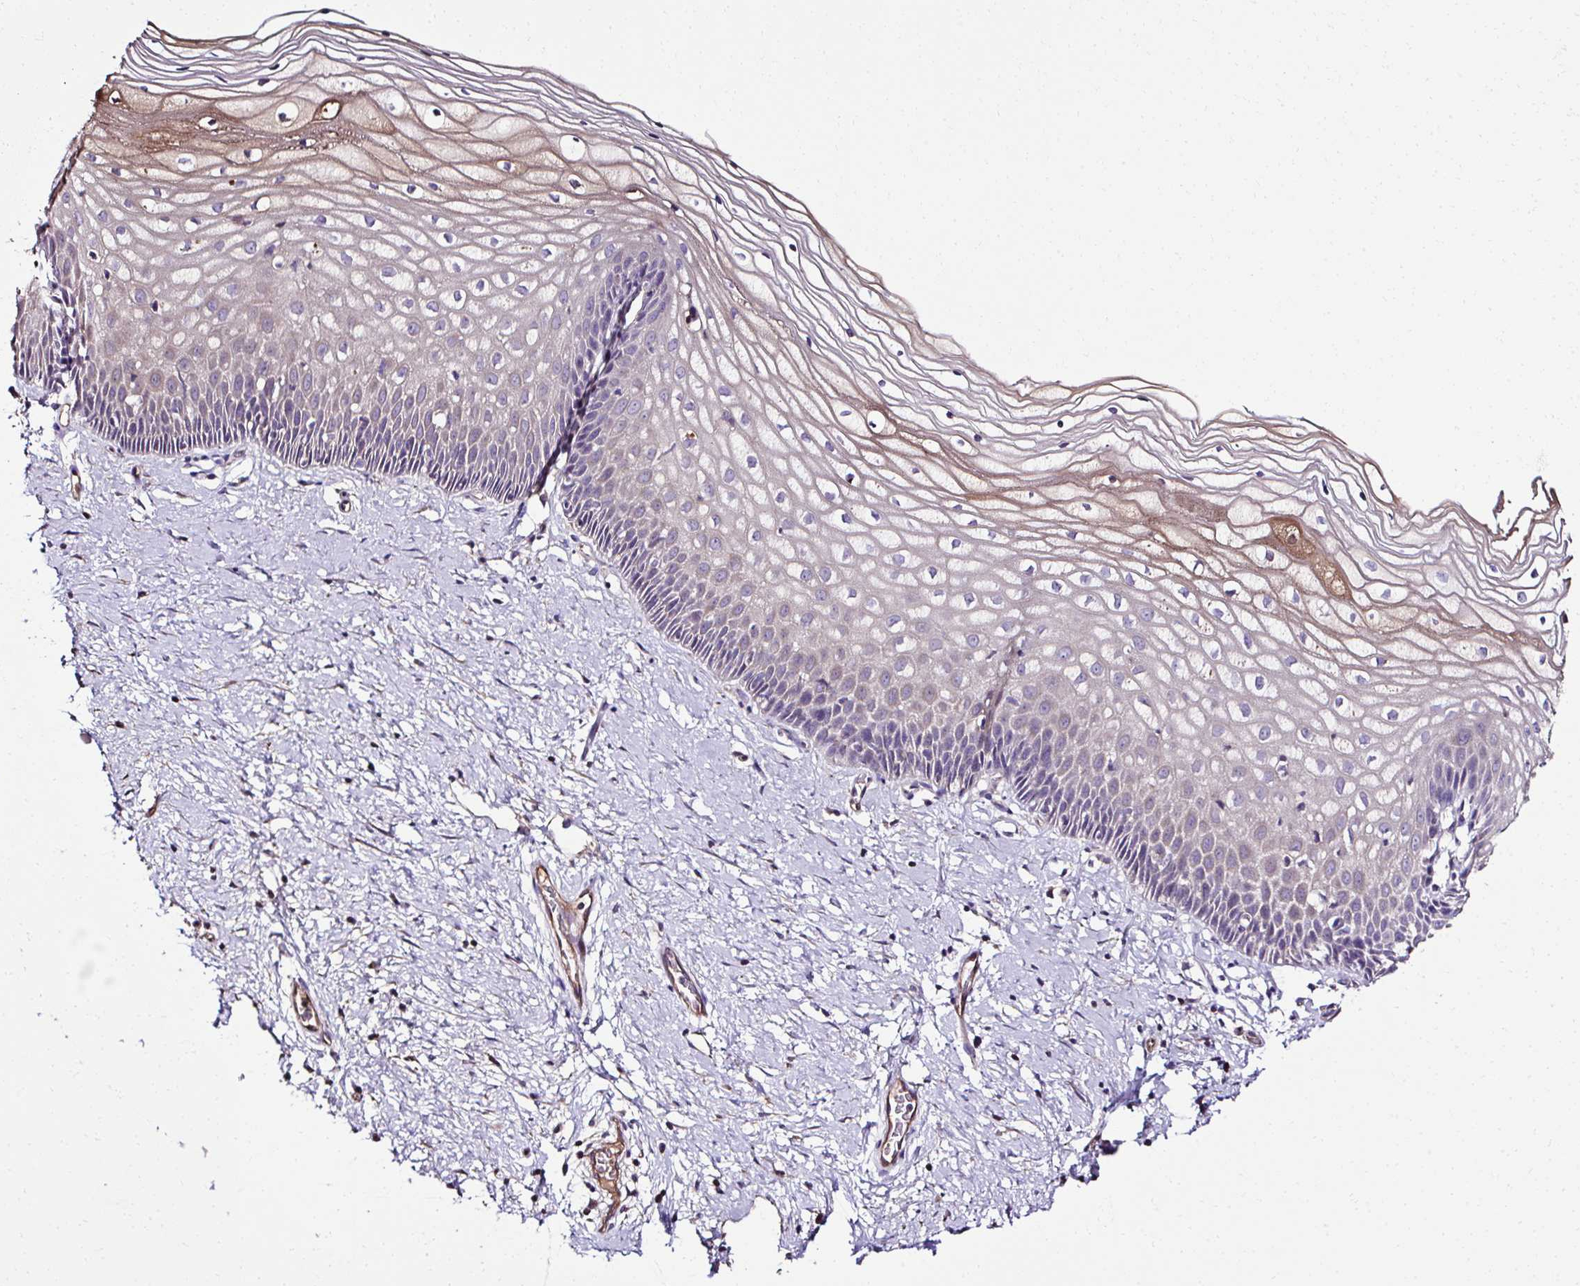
{"staining": {"intensity": "negative", "quantity": "none", "location": "none"}, "tissue": "cervix", "cell_type": "Glandular cells", "image_type": "normal", "snomed": [{"axis": "morphology", "description": "Normal tissue, NOS"}, {"axis": "topography", "description": "Cervix"}], "caption": "Immunohistochemical staining of benign human cervix reveals no significant expression in glandular cells.", "gene": "CCDC85C", "patient": {"sex": "female", "age": 36}}